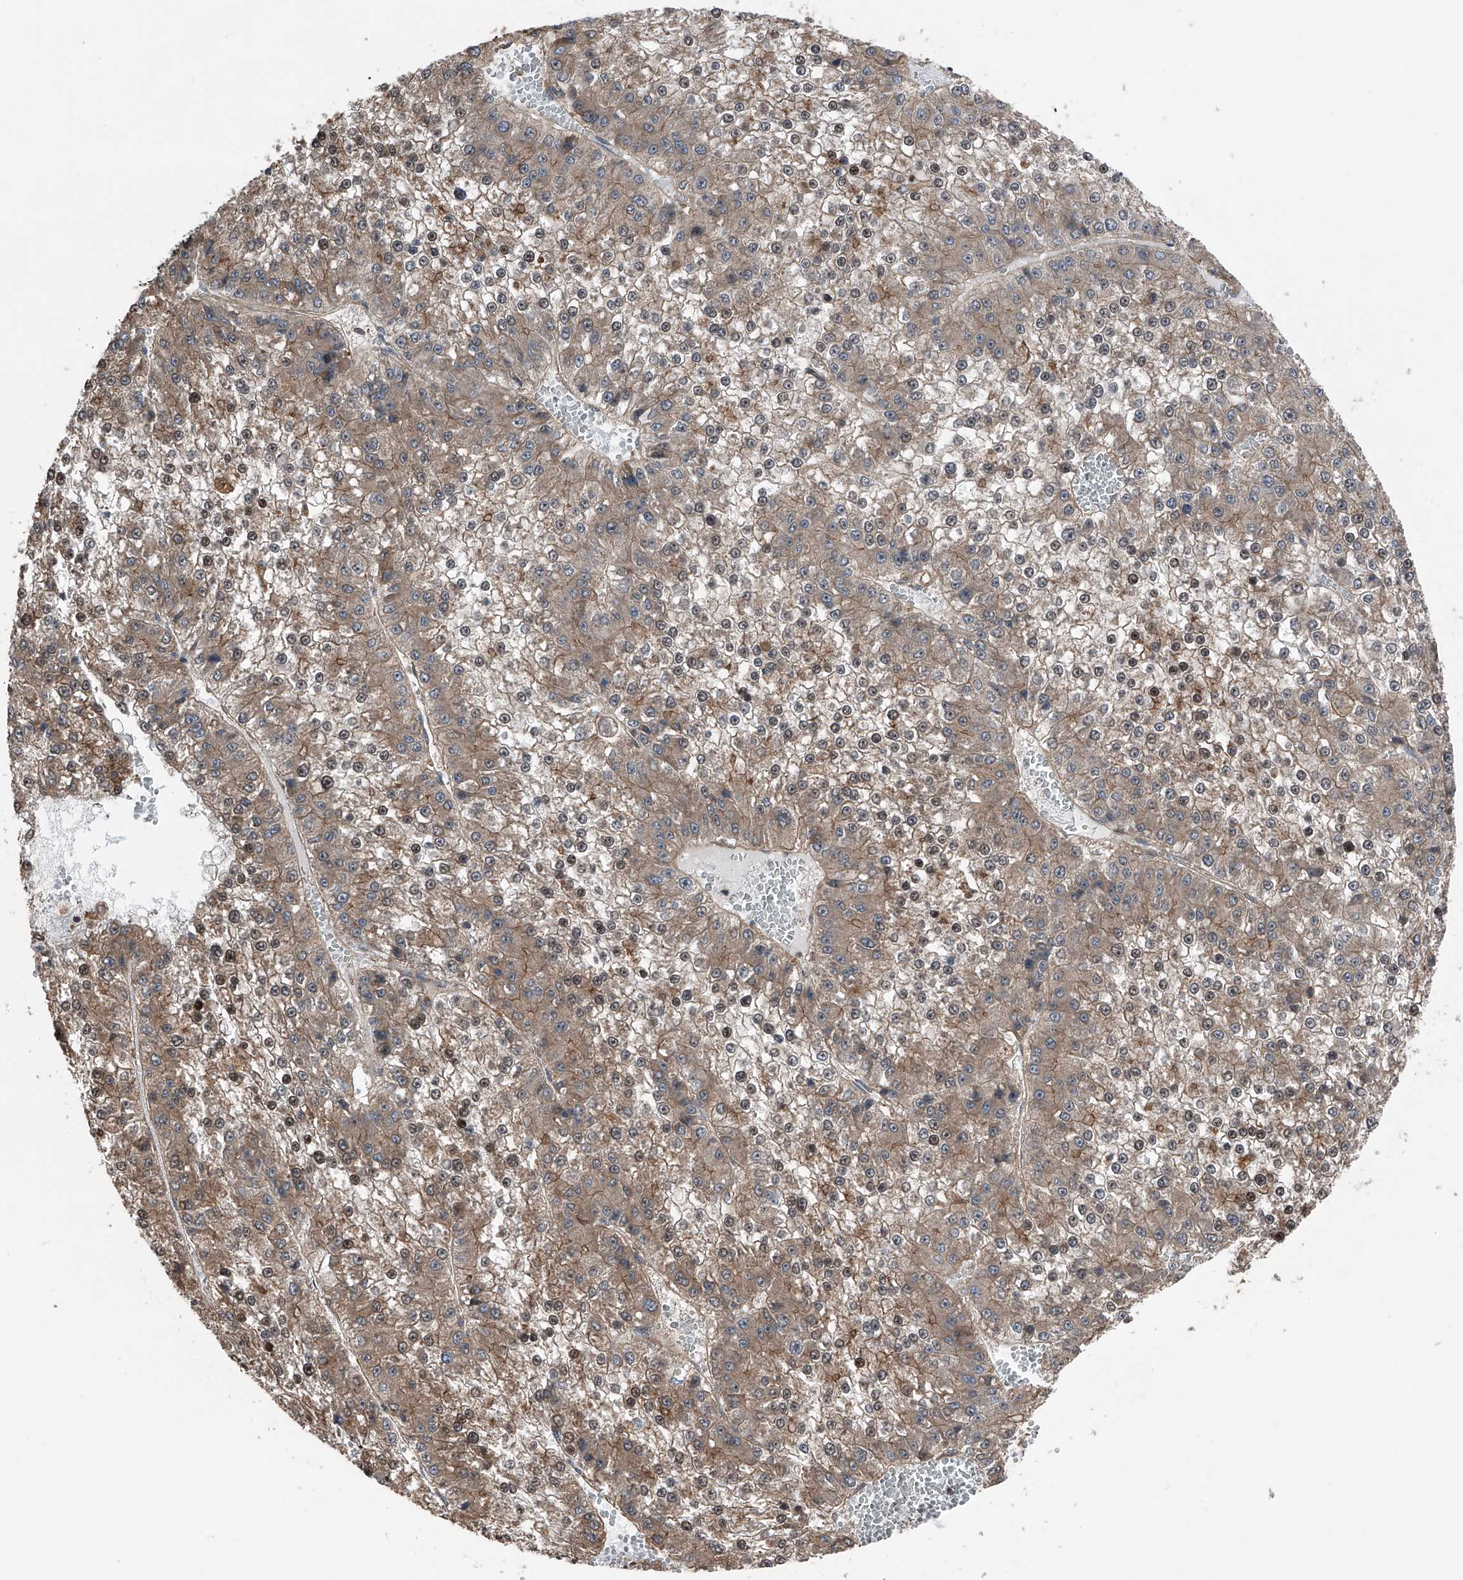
{"staining": {"intensity": "weak", "quantity": ">75%", "location": "cytoplasmic/membranous"}, "tissue": "liver cancer", "cell_type": "Tumor cells", "image_type": "cancer", "snomed": [{"axis": "morphology", "description": "Carcinoma, Hepatocellular, NOS"}, {"axis": "topography", "description": "Liver"}], "caption": "This photomicrograph displays liver hepatocellular carcinoma stained with immunohistochemistry to label a protein in brown. The cytoplasmic/membranous of tumor cells show weak positivity for the protein. Nuclei are counter-stained blue.", "gene": "KCNJ2", "patient": {"sex": "female", "age": 73}}